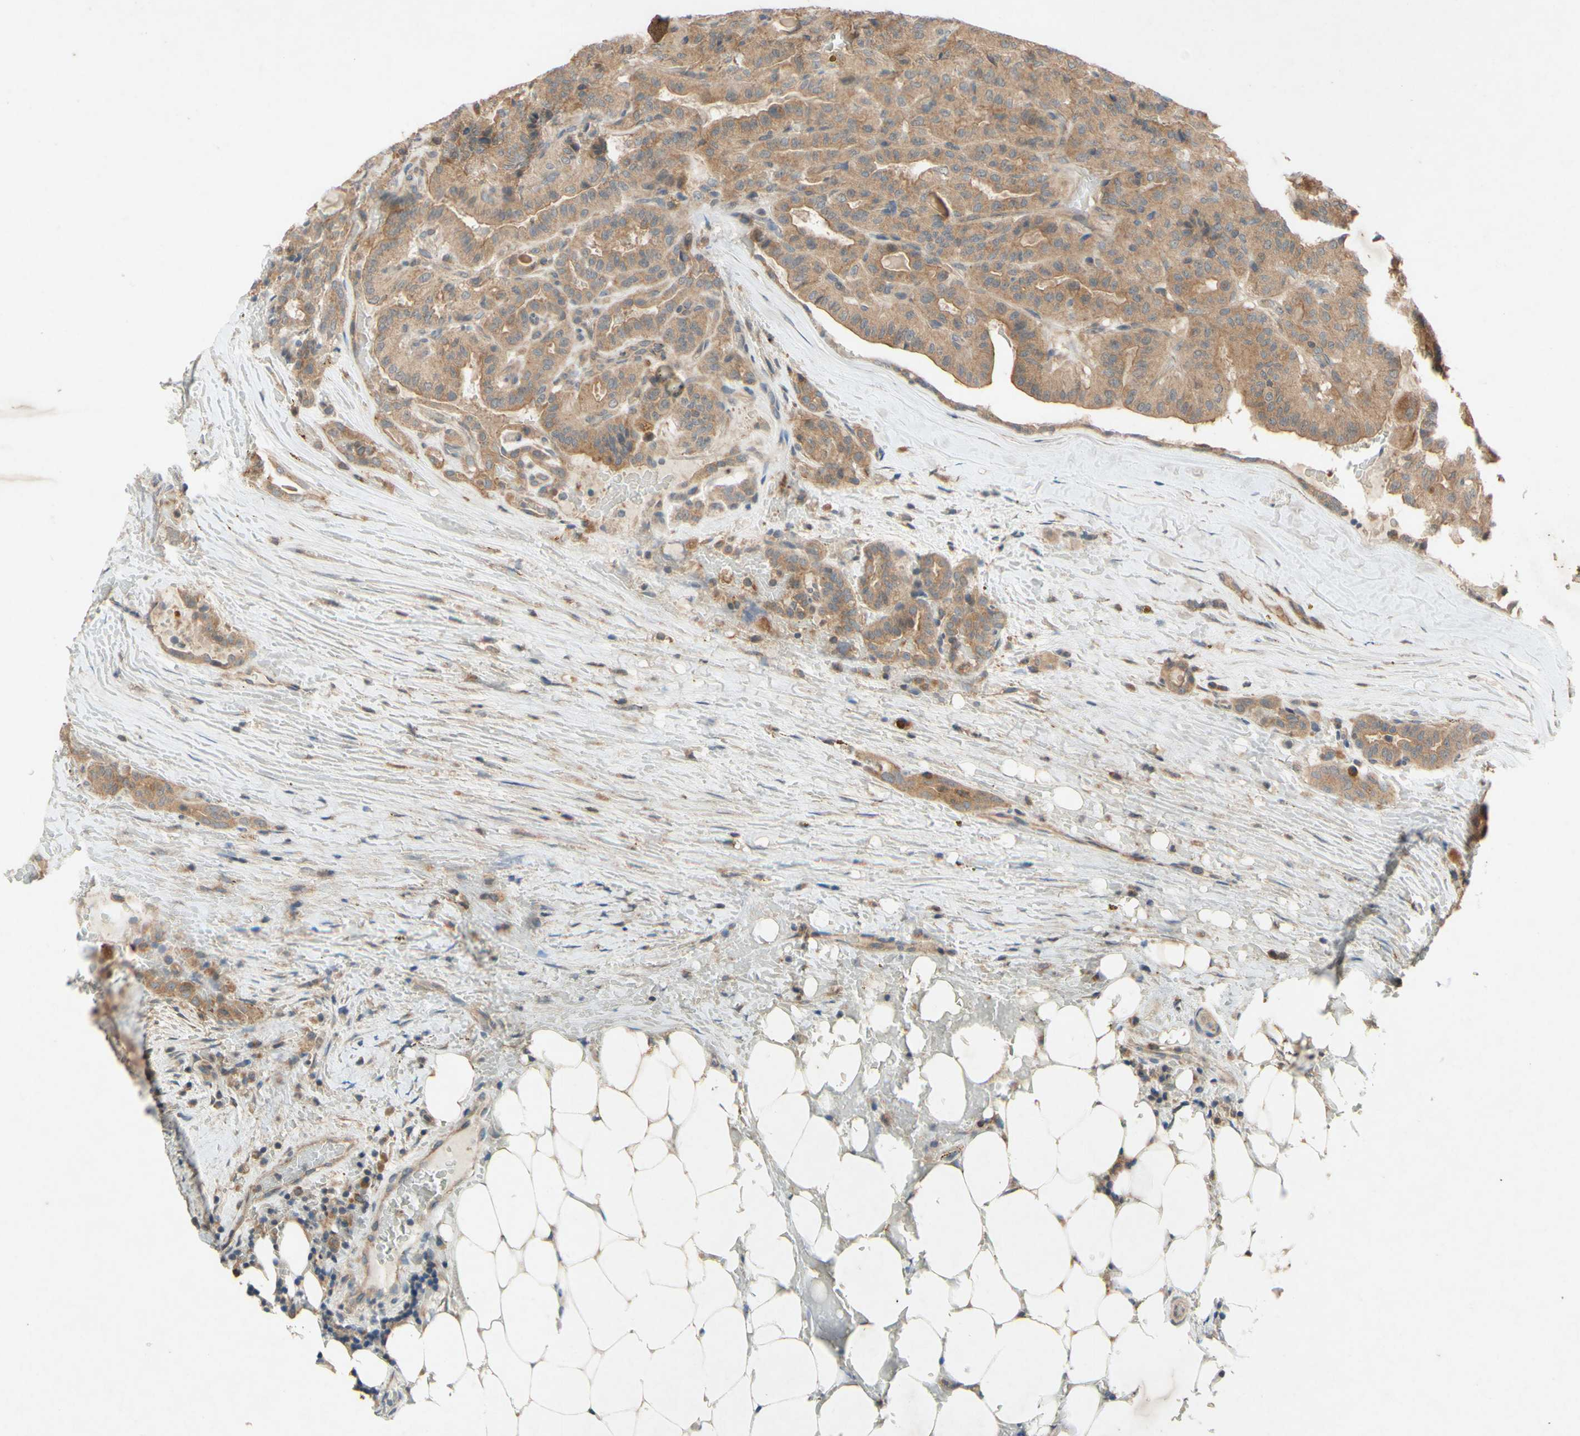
{"staining": {"intensity": "moderate", "quantity": ">75%", "location": "cytoplasmic/membranous"}, "tissue": "head and neck cancer", "cell_type": "Tumor cells", "image_type": "cancer", "snomed": [{"axis": "morphology", "description": "Squamous cell carcinoma, NOS"}, {"axis": "topography", "description": "Oral tissue"}, {"axis": "topography", "description": "Head-Neck"}], "caption": "Brown immunohistochemical staining in head and neck cancer (squamous cell carcinoma) demonstrates moderate cytoplasmic/membranous positivity in about >75% of tumor cells.", "gene": "ATP6V1F", "patient": {"sex": "female", "age": 50}}